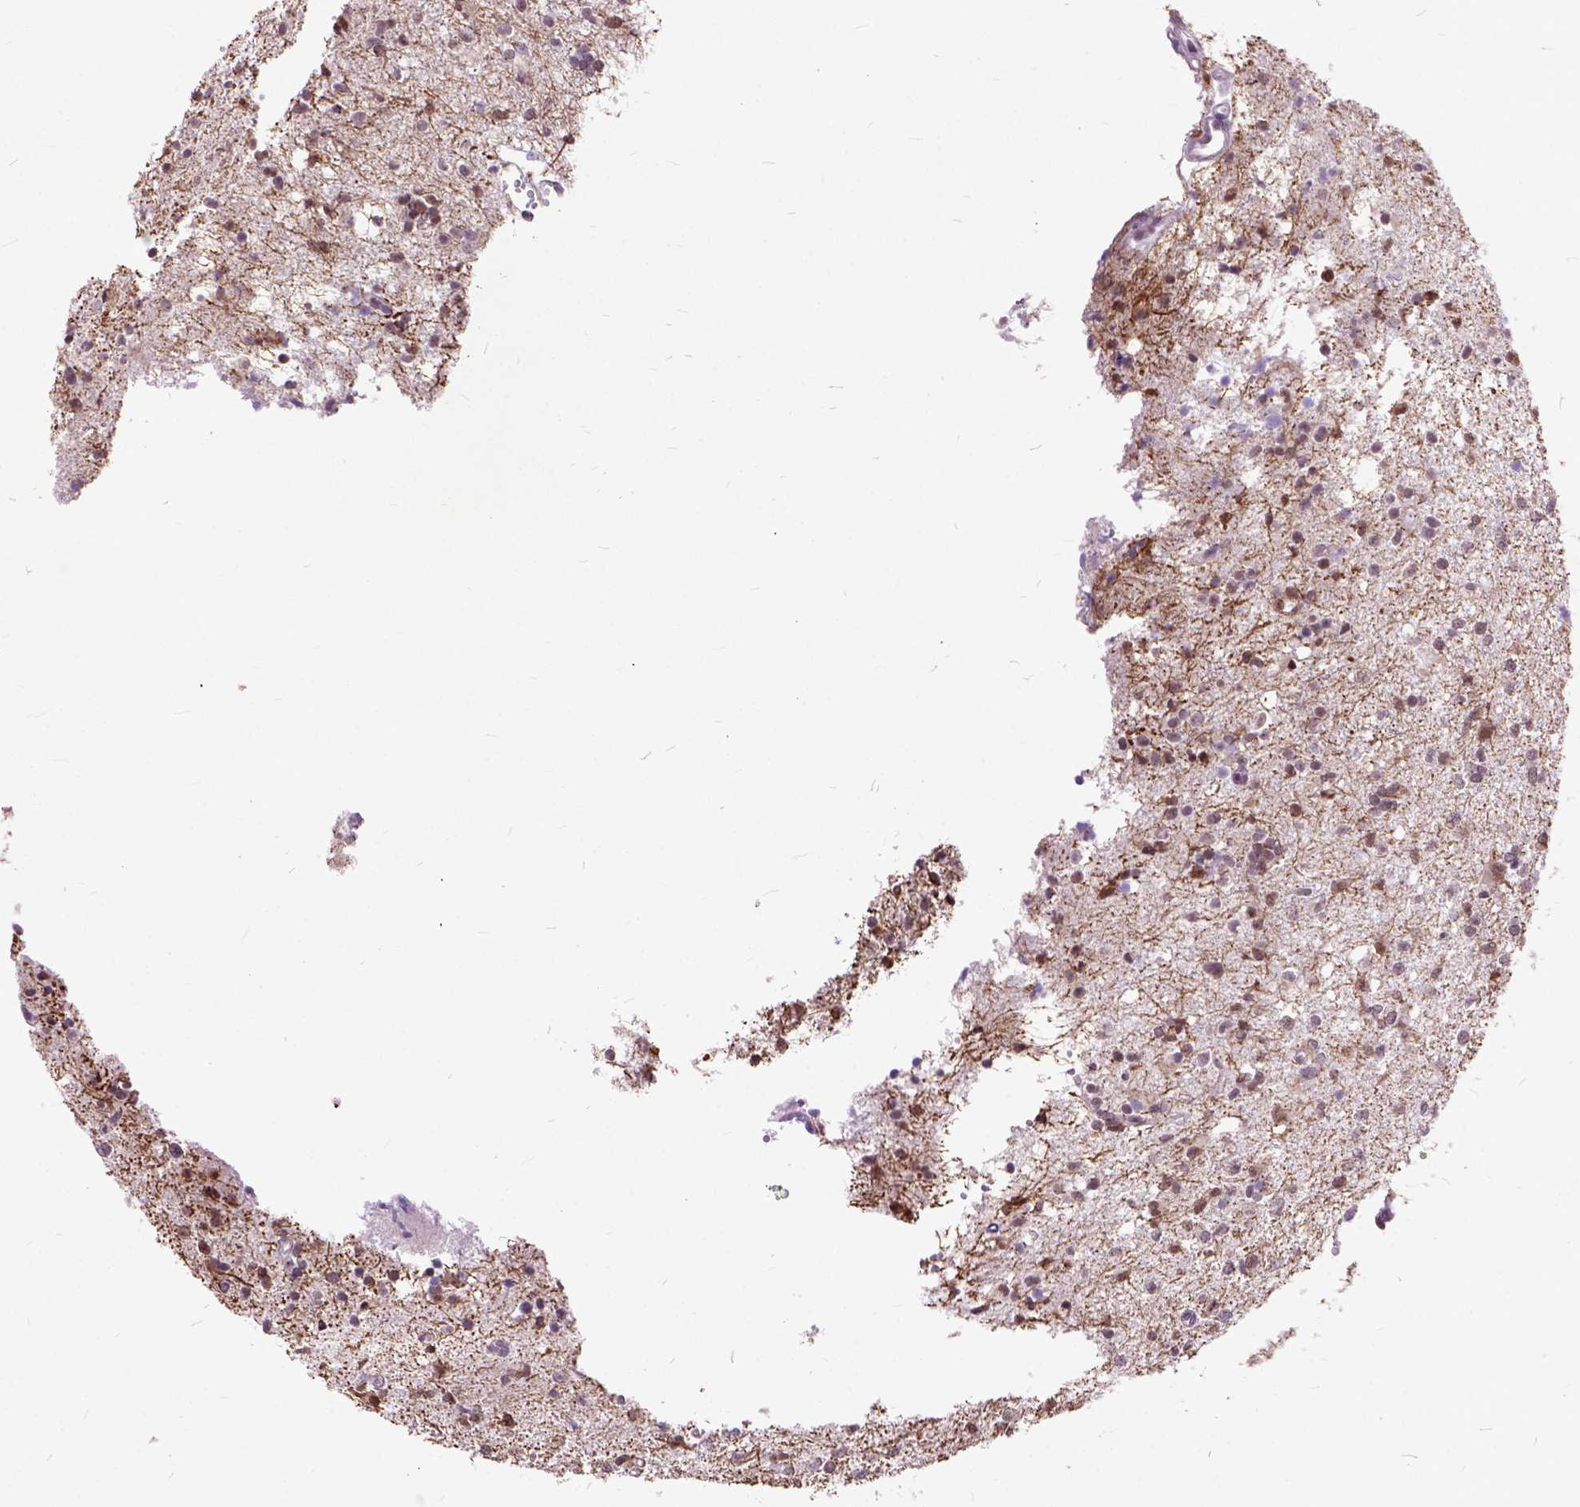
{"staining": {"intensity": "negative", "quantity": "none", "location": "none"}, "tissue": "glioma", "cell_type": "Tumor cells", "image_type": "cancer", "snomed": [{"axis": "morphology", "description": "Glioma, malignant, Low grade"}, {"axis": "topography", "description": "Brain"}], "caption": "Protein analysis of malignant low-grade glioma displays no significant staining in tumor cells.", "gene": "ORC5", "patient": {"sex": "male", "age": 64}}